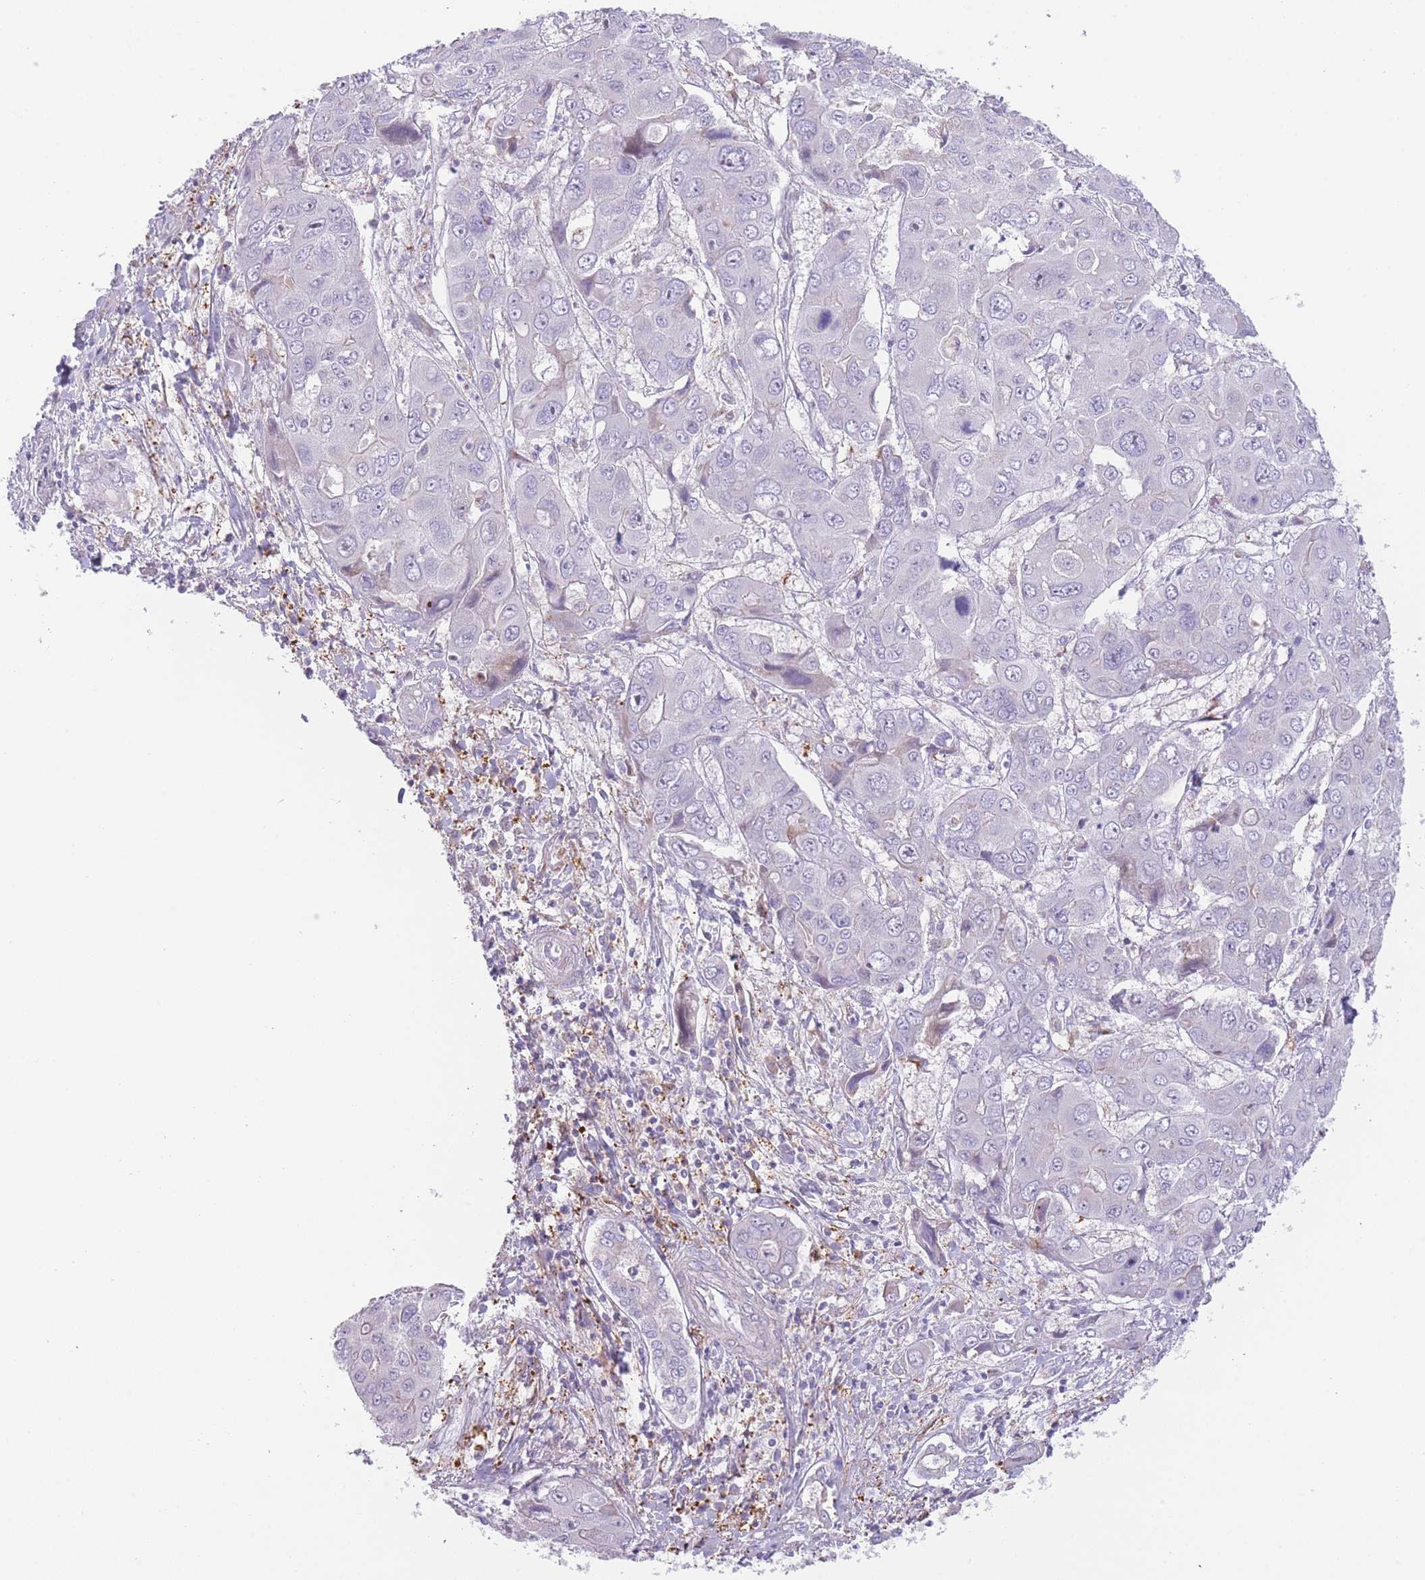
{"staining": {"intensity": "negative", "quantity": "none", "location": "none"}, "tissue": "liver cancer", "cell_type": "Tumor cells", "image_type": "cancer", "snomed": [{"axis": "morphology", "description": "Cholangiocarcinoma"}, {"axis": "topography", "description": "Liver"}], "caption": "Tumor cells are negative for brown protein staining in liver cancer.", "gene": "IMPG1", "patient": {"sex": "male", "age": 67}}